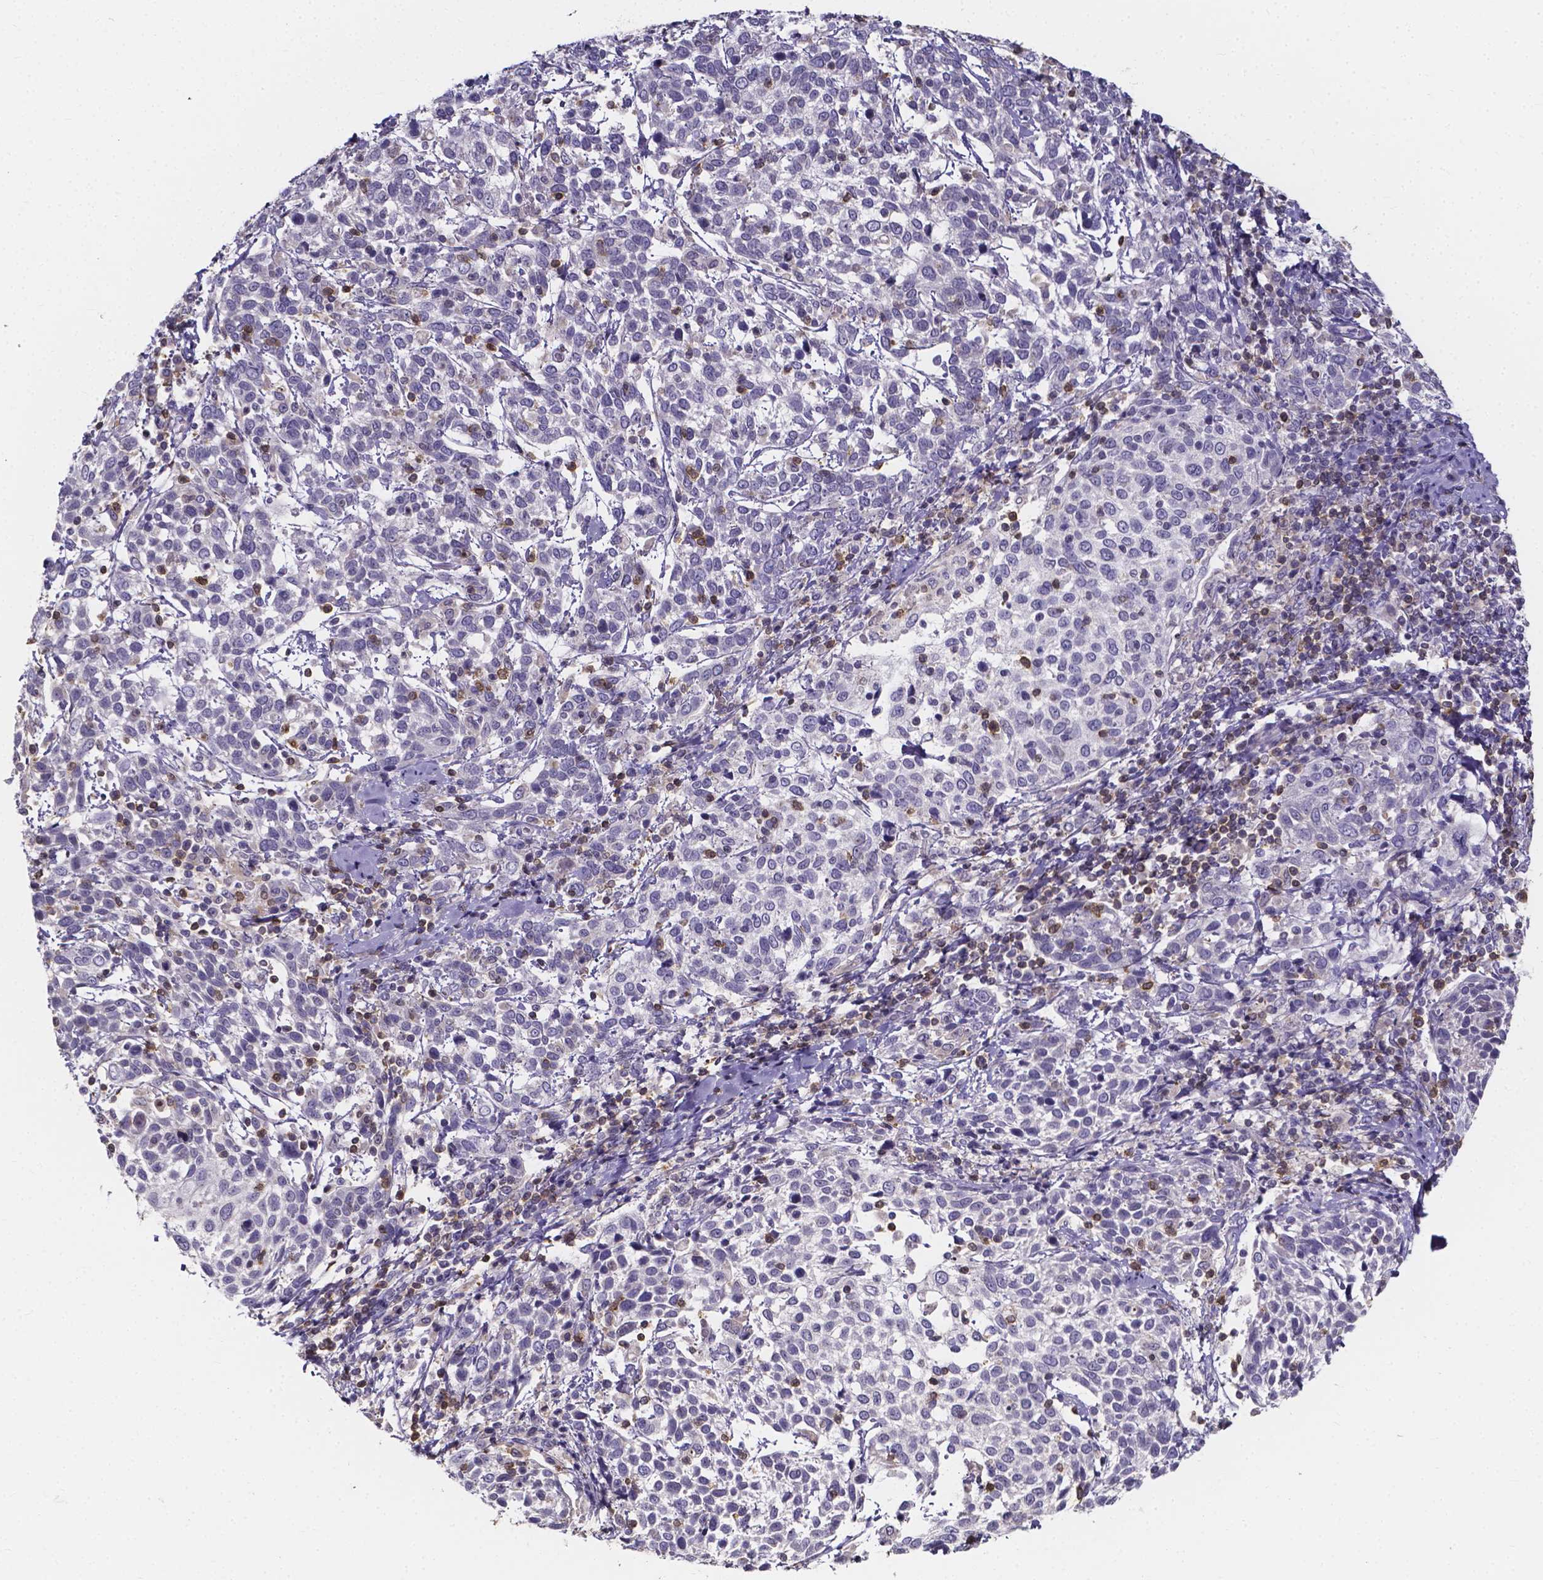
{"staining": {"intensity": "negative", "quantity": "none", "location": "none"}, "tissue": "cervical cancer", "cell_type": "Tumor cells", "image_type": "cancer", "snomed": [{"axis": "morphology", "description": "Squamous cell carcinoma, NOS"}, {"axis": "topography", "description": "Cervix"}], "caption": "Photomicrograph shows no significant protein staining in tumor cells of squamous cell carcinoma (cervical).", "gene": "THEMIS", "patient": {"sex": "female", "age": 61}}